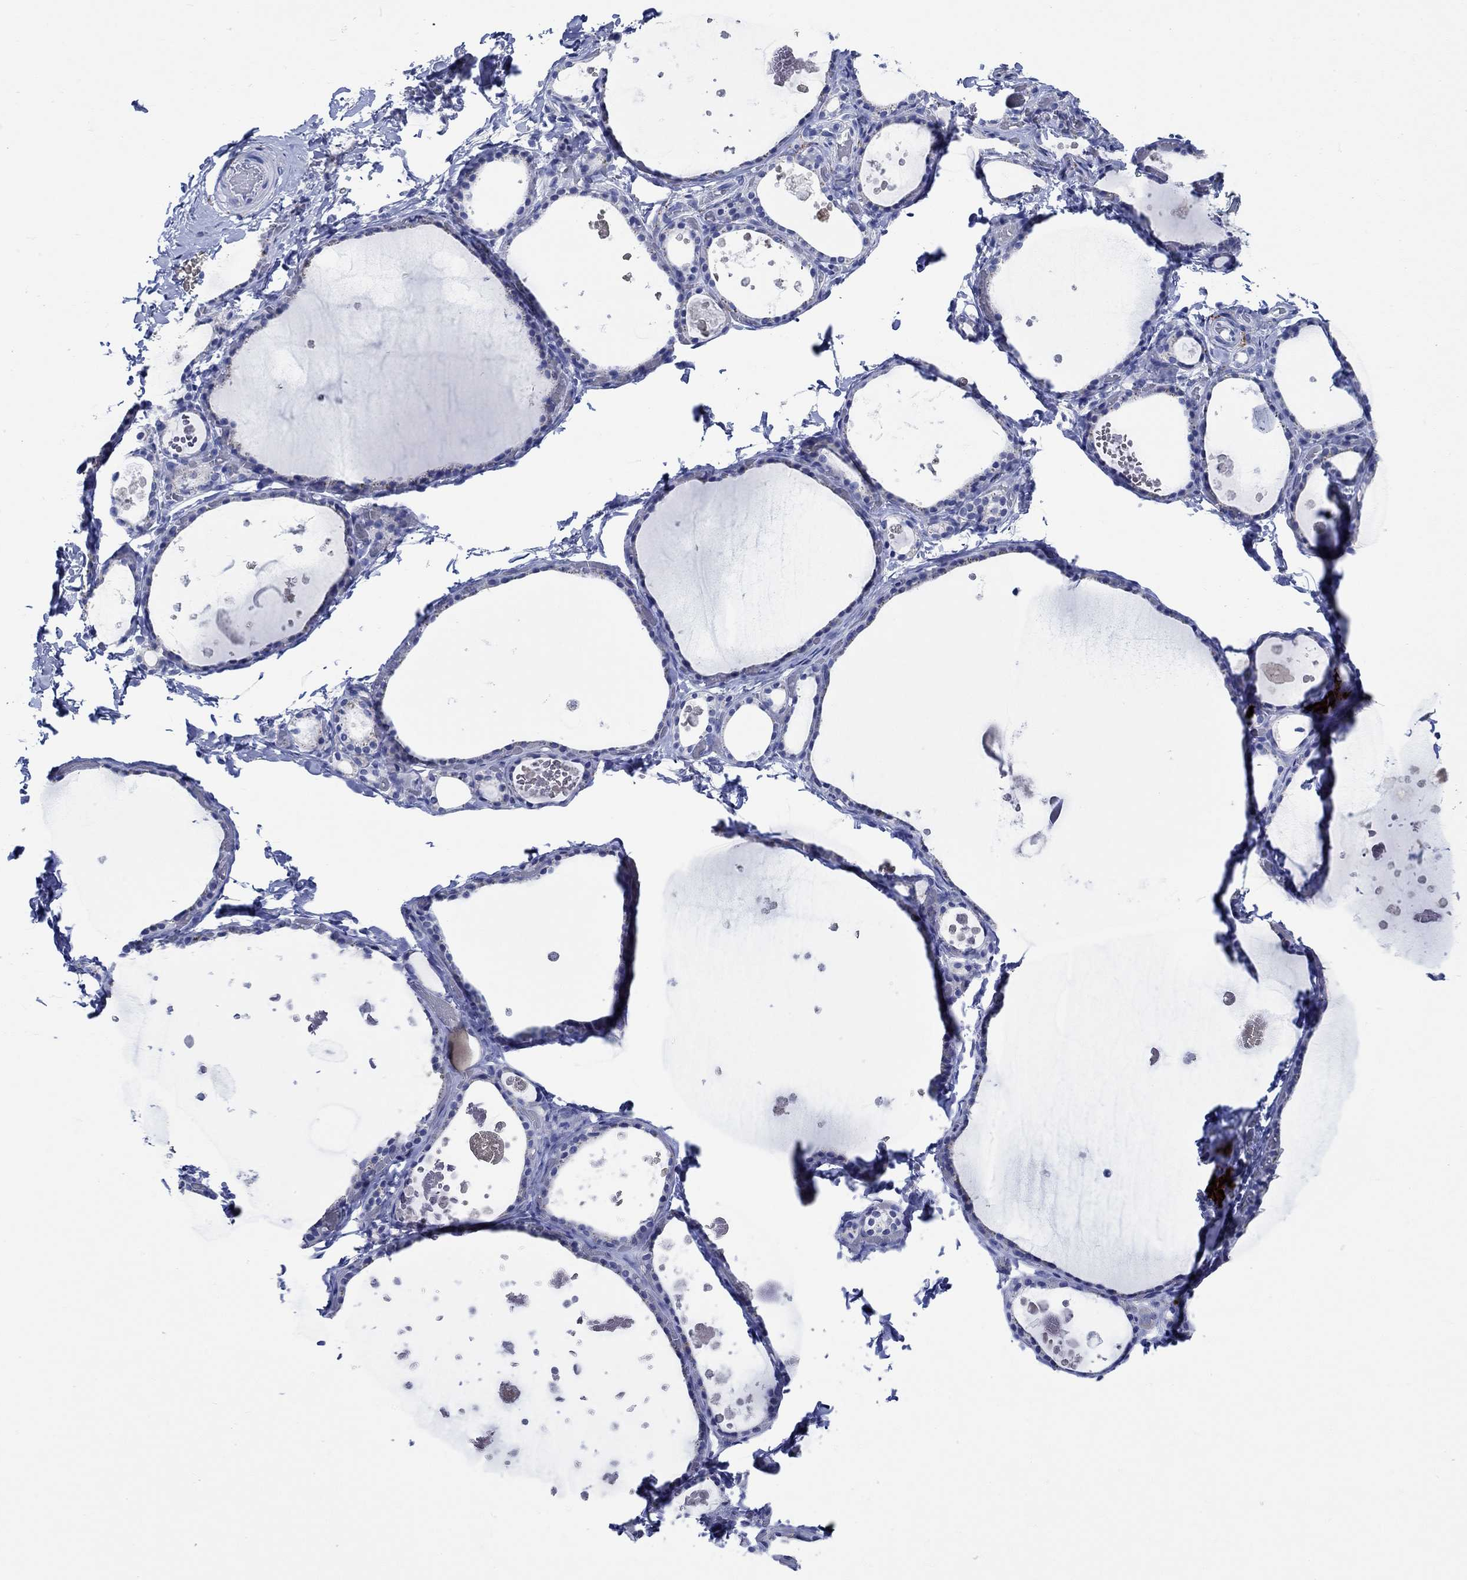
{"staining": {"intensity": "negative", "quantity": "none", "location": "none"}, "tissue": "thyroid gland", "cell_type": "Glandular cells", "image_type": "normal", "snomed": [{"axis": "morphology", "description": "Normal tissue, NOS"}, {"axis": "topography", "description": "Thyroid gland"}], "caption": "High magnification brightfield microscopy of unremarkable thyroid gland stained with DAB (3,3'-diaminobenzidine) (brown) and counterstained with hematoxylin (blue): glandular cells show no significant positivity. The staining is performed using DAB (3,3'-diaminobenzidine) brown chromogen with nuclei counter-stained in using hematoxylin.", "gene": "PTPRN2", "patient": {"sex": "female", "age": 56}}